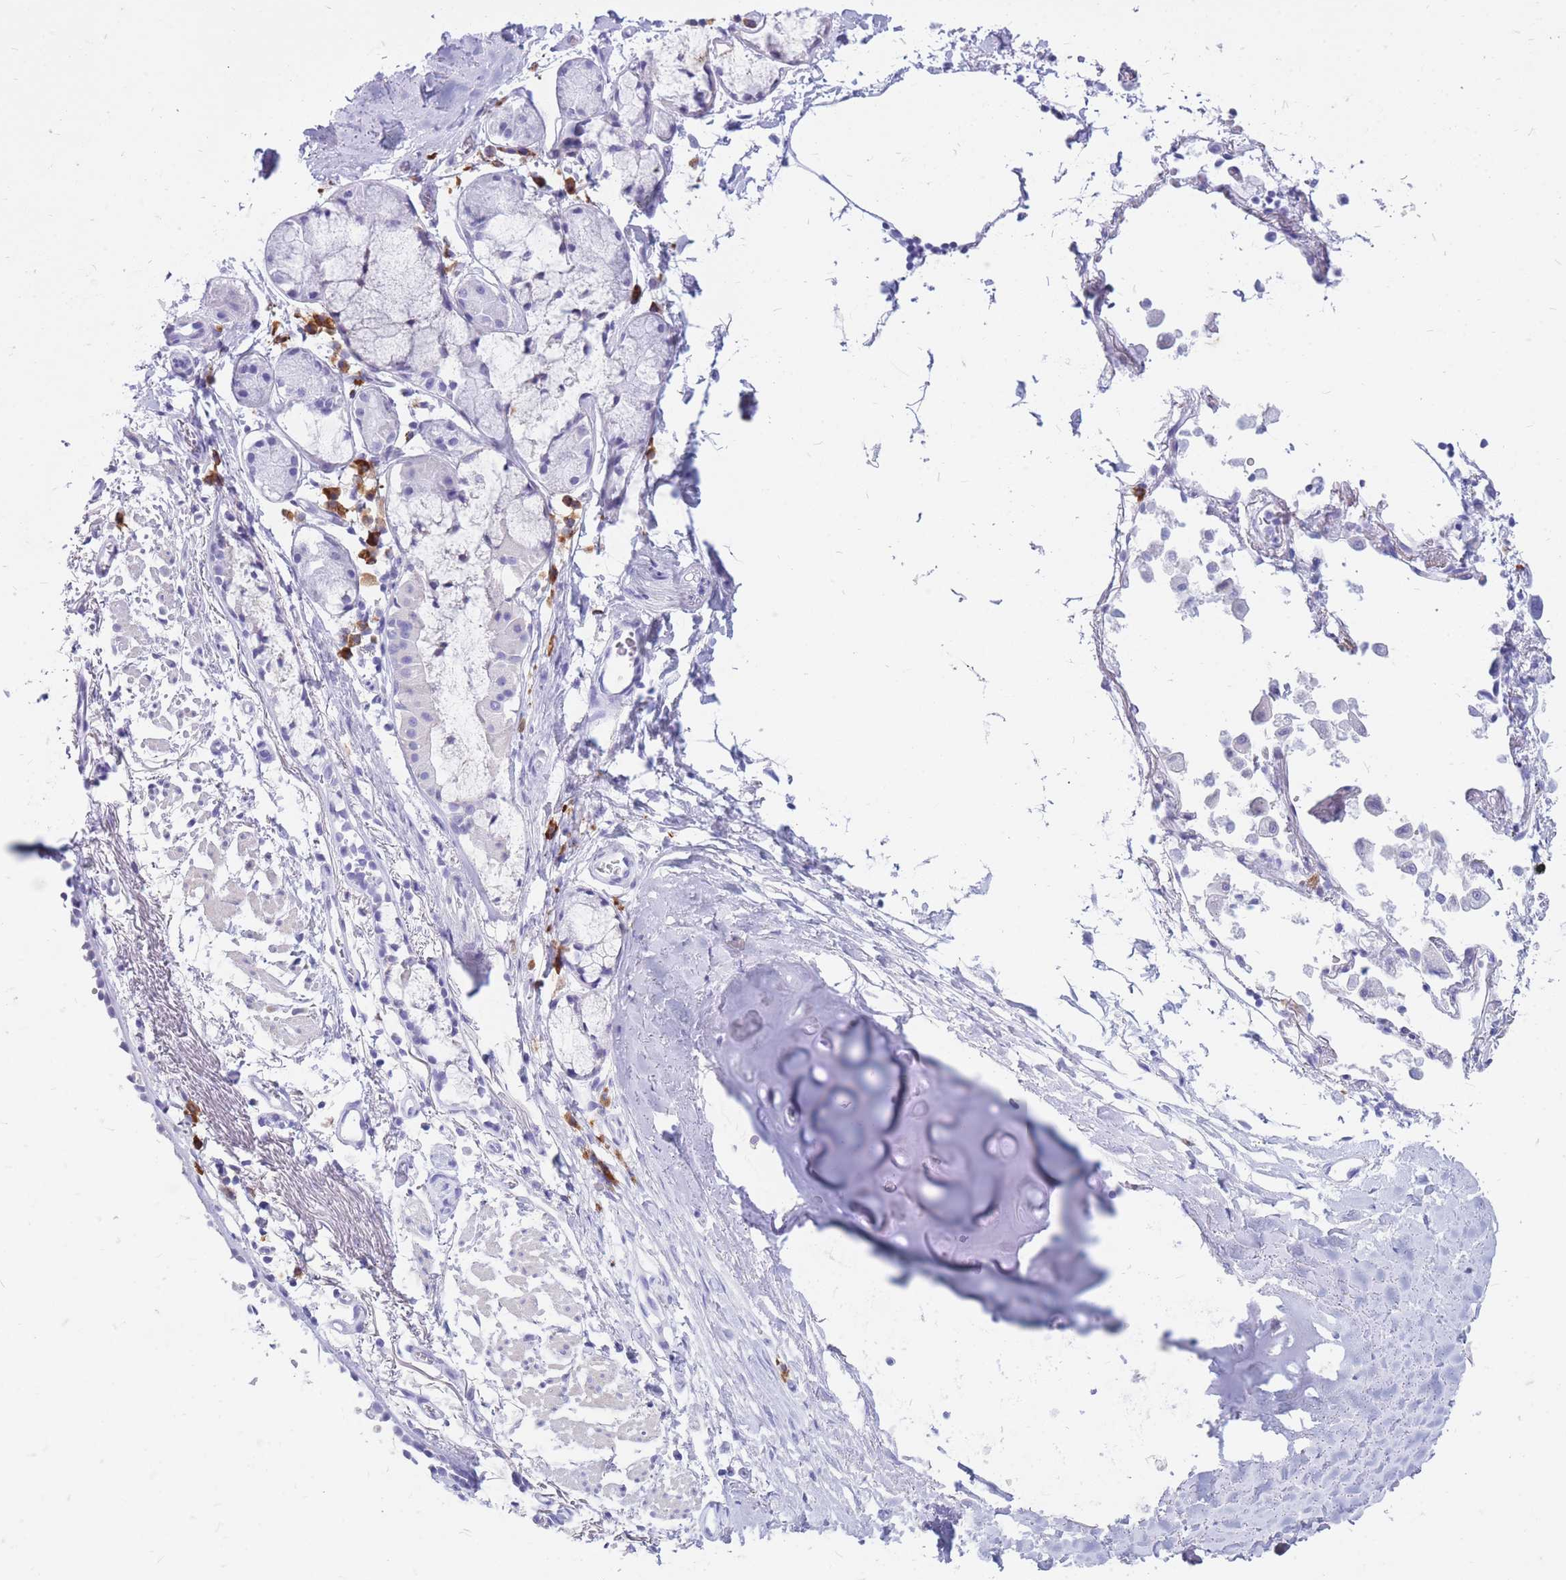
{"staining": {"intensity": "negative", "quantity": "none", "location": "none"}, "tissue": "soft tissue", "cell_type": "Chondrocytes", "image_type": "normal", "snomed": [{"axis": "morphology", "description": "Normal tissue, NOS"}, {"axis": "topography", "description": "Cartilage tissue"}], "caption": "The micrograph displays no staining of chondrocytes in normal soft tissue.", "gene": "ZFP37", "patient": {"sex": "male", "age": 73}}